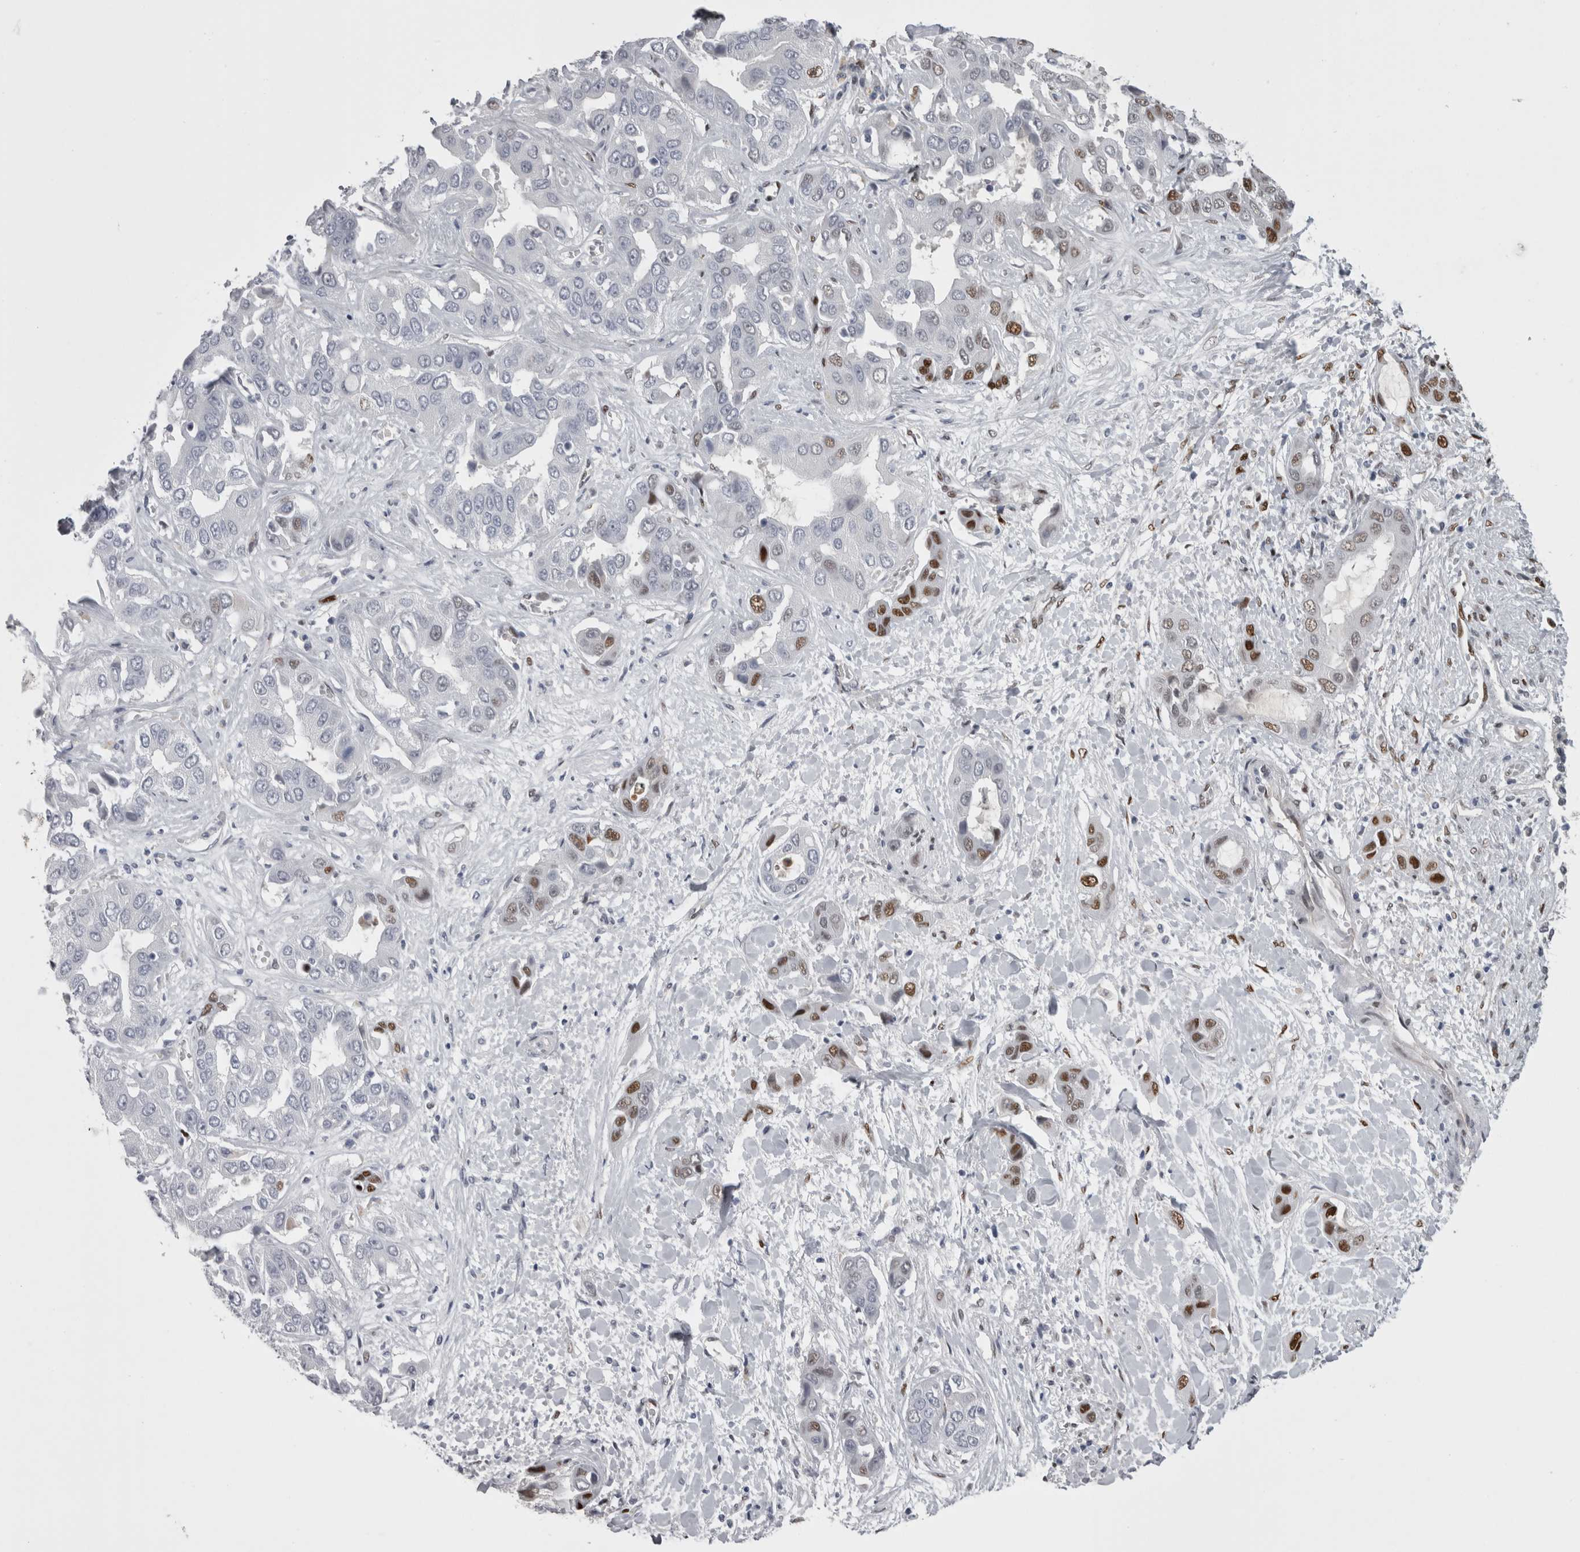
{"staining": {"intensity": "strong", "quantity": "<25%", "location": "nuclear"}, "tissue": "liver cancer", "cell_type": "Tumor cells", "image_type": "cancer", "snomed": [{"axis": "morphology", "description": "Cholangiocarcinoma"}, {"axis": "topography", "description": "Liver"}], "caption": "There is medium levels of strong nuclear expression in tumor cells of cholangiocarcinoma (liver), as demonstrated by immunohistochemical staining (brown color).", "gene": "C1orf54", "patient": {"sex": "female", "age": 52}}